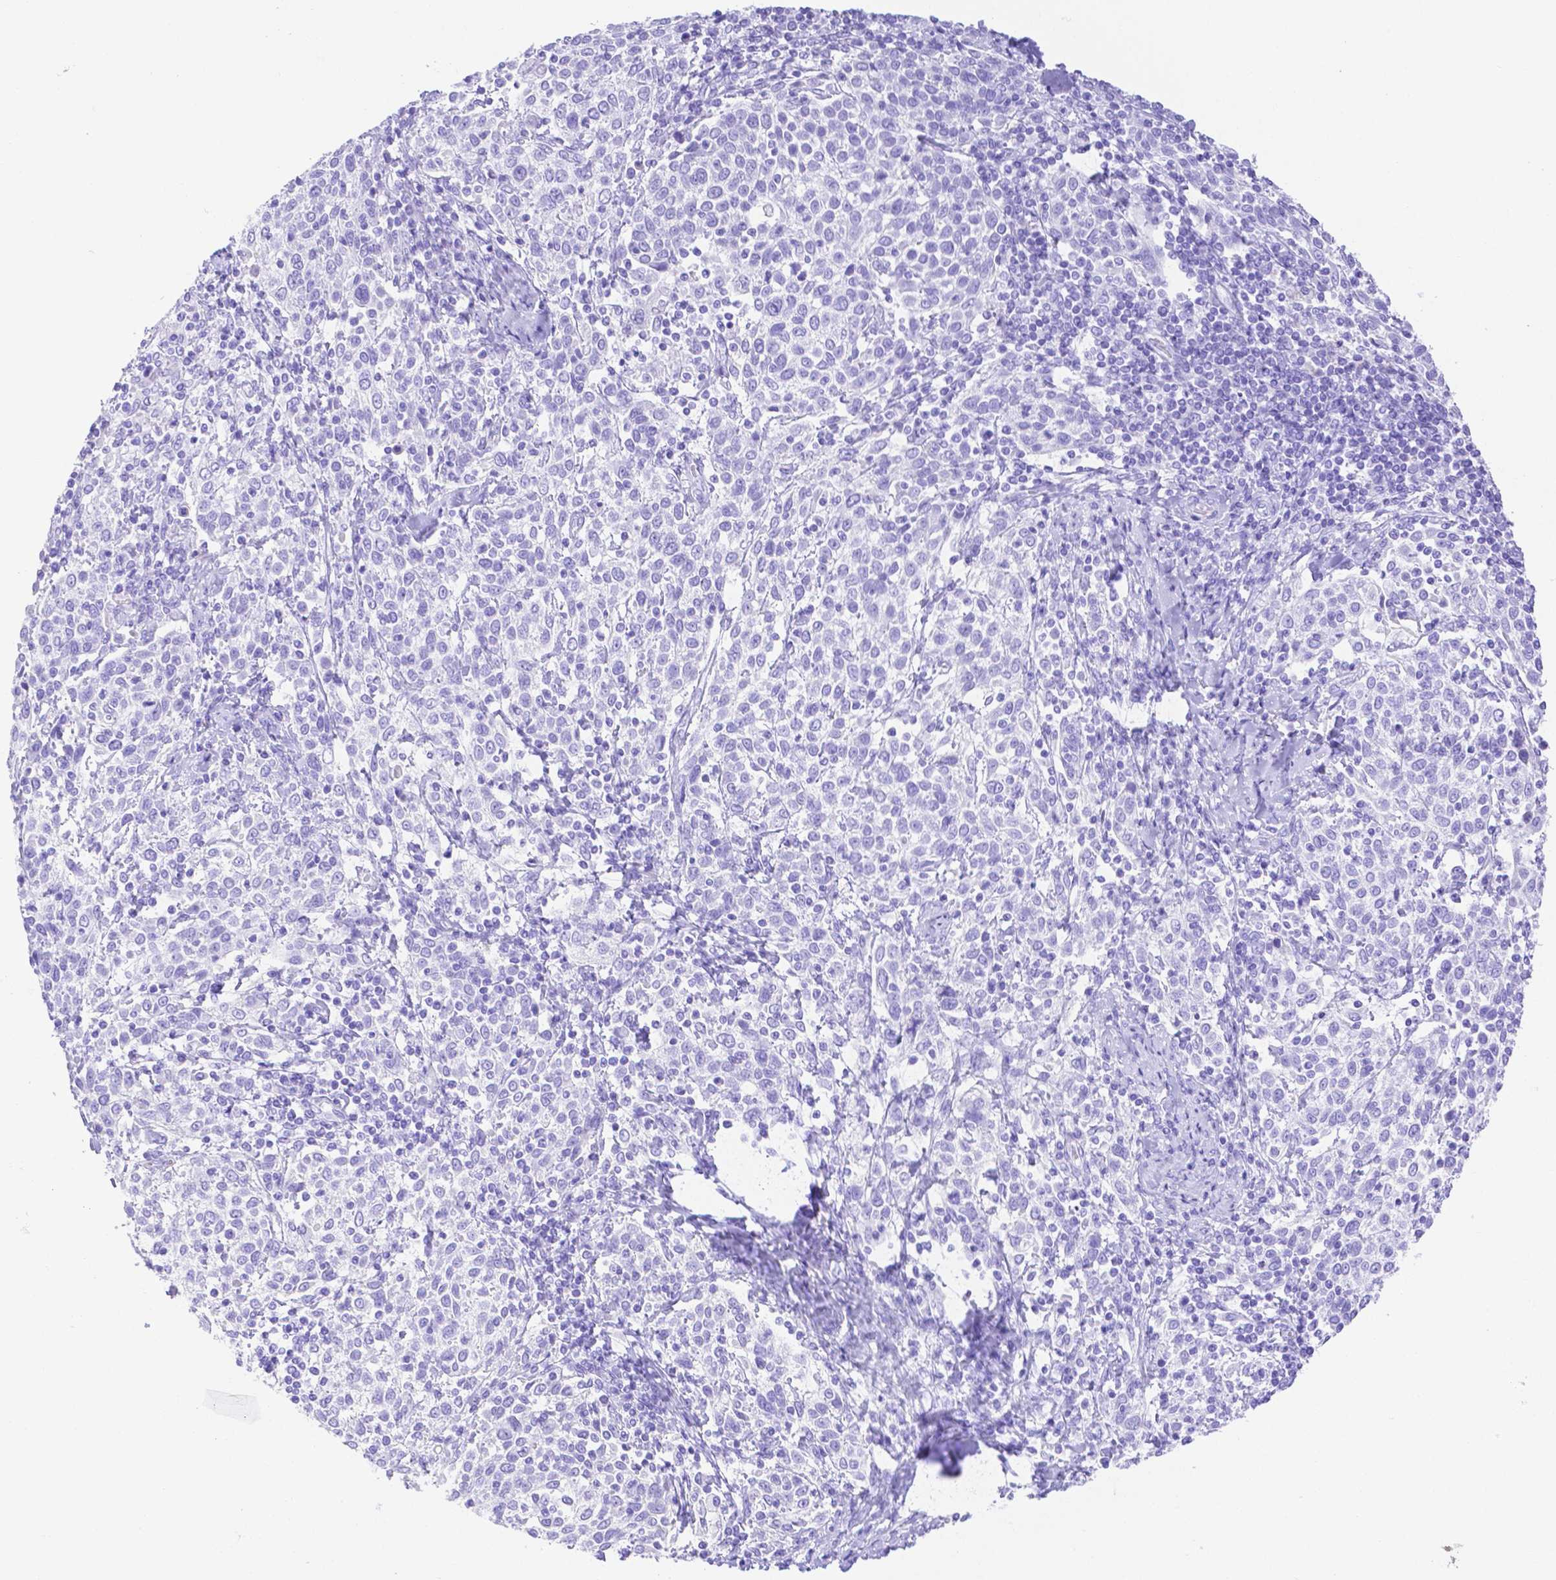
{"staining": {"intensity": "negative", "quantity": "none", "location": "none"}, "tissue": "cervical cancer", "cell_type": "Tumor cells", "image_type": "cancer", "snomed": [{"axis": "morphology", "description": "Squamous cell carcinoma, NOS"}, {"axis": "topography", "description": "Cervix"}], "caption": "Cervical squamous cell carcinoma was stained to show a protein in brown. There is no significant expression in tumor cells.", "gene": "SMR3A", "patient": {"sex": "female", "age": 61}}